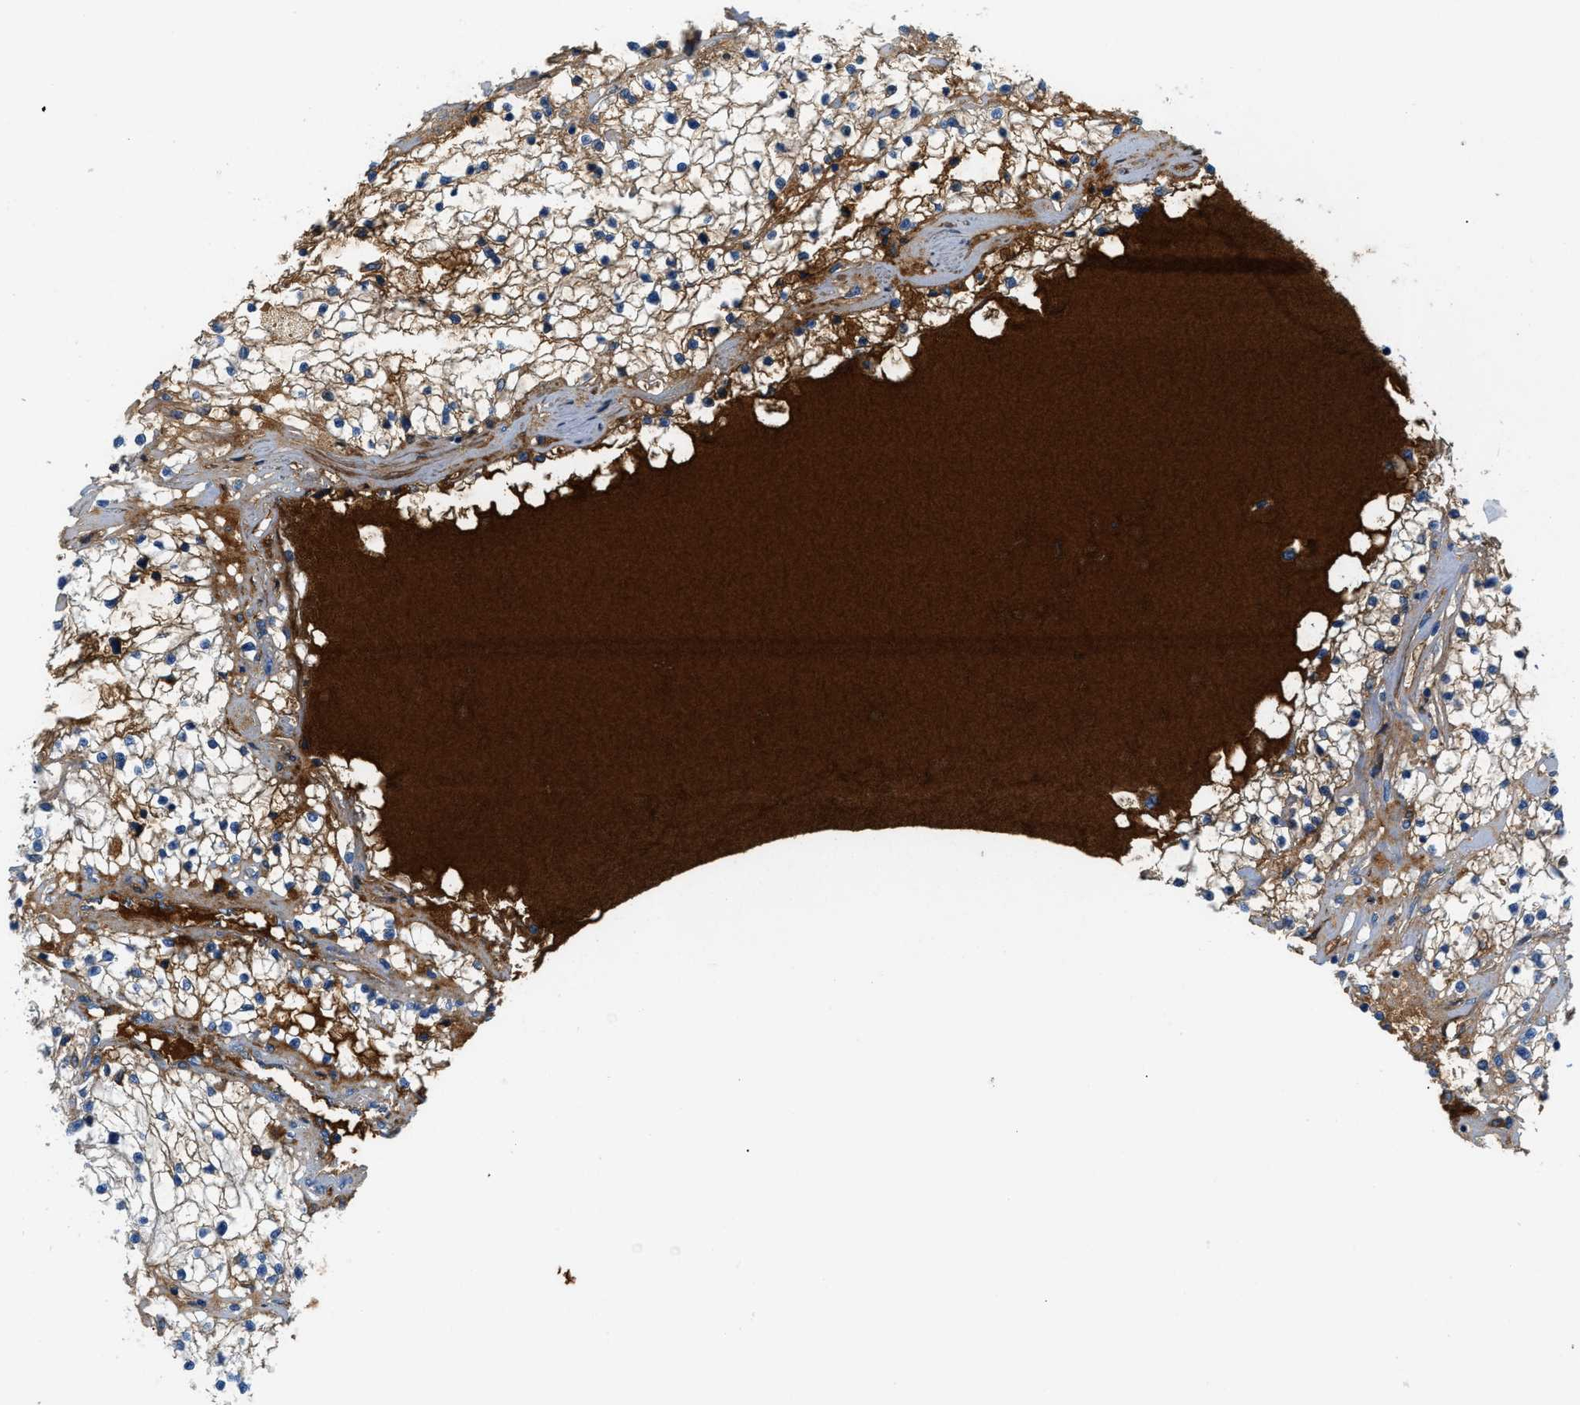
{"staining": {"intensity": "moderate", "quantity": "25%-75%", "location": "cytoplasmic/membranous"}, "tissue": "renal cancer", "cell_type": "Tumor cells", "image_type": "cancer", "snomed": [{"axis": "morphology", "description": "Adenocarcinoma, NOS"}, {"axis": "topography", "description": "Kidney"}], "caption": "IHC (DAB (3,3'-diaminobenzidine)) staining of renal cancer (adenocarcinoma) shows moderate cytoplasmic/membranous protein positivity in approximately 25%-75% of tumor cells. Nuclei are stained in blue.", "gene": "CFI", "patient": {"sex": "male", "age": 68}}